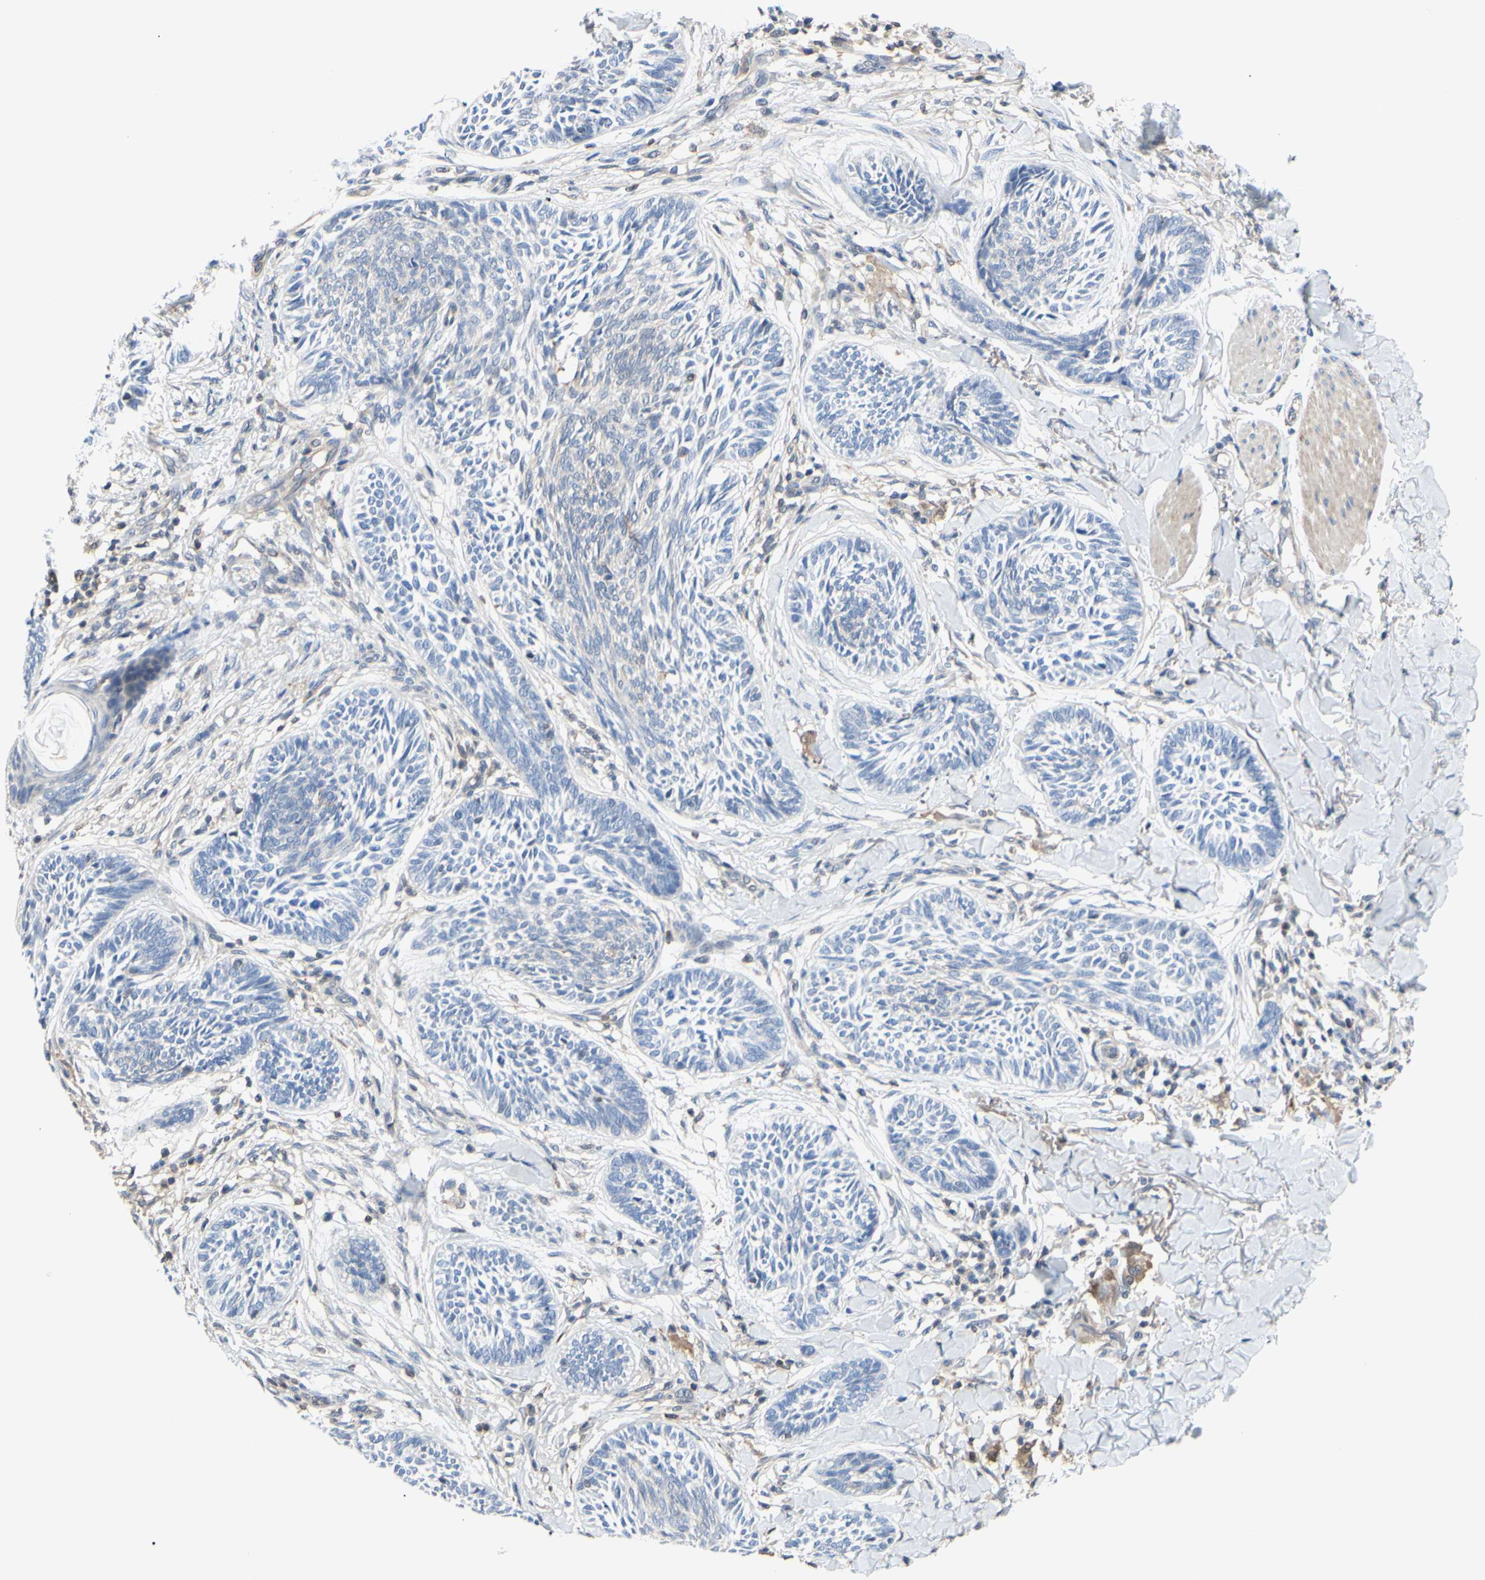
{"staining": {"intensity": "negative", "quantity": "none", "location": "none"}, "tissue": "skin cancer", "cell_type": "Tumor cells", "image_type": "cancer", "snomed": [{"axis": "morphology", "description": "Papilloma, NOS"}, {"axis": "morphology", "description": "Basal cell carcinoma"}, {"axis": "topography", "description": "Skin"}], "caption": "Basal cell carcinoma (skin) was stained to show a protein in brown. There is no significant positivity in tumor cells.", "gene": "UPK3B", "patient": {"sex": "male", "age": 87}}